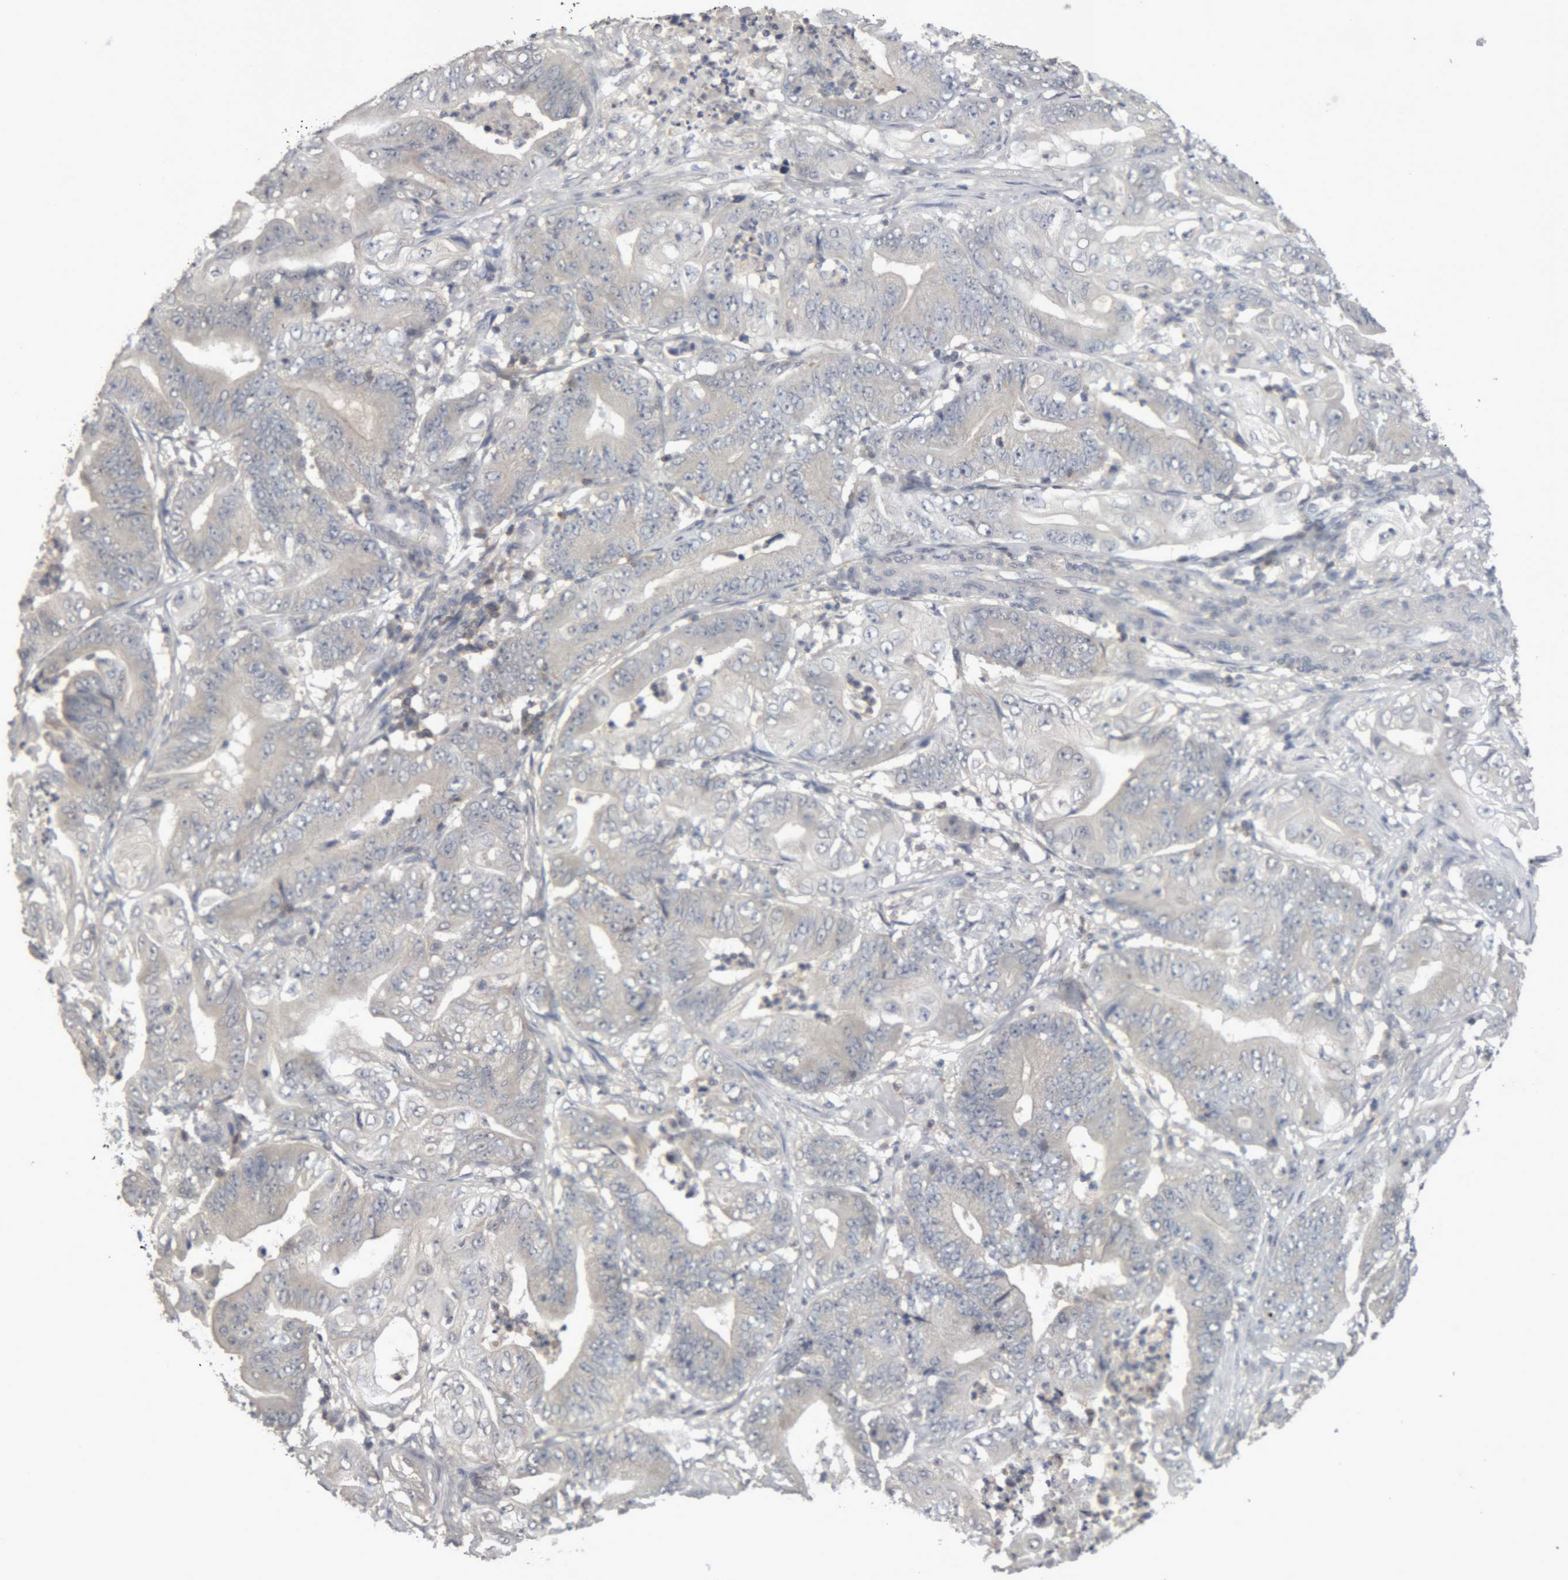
{"staining": {"intensity": "negative", "quantity": "none", "location": "none"}, "tissue": "stomach cancer", "cell_type": "Tumor cells", "image_type": "cancer", "snomed": [{"axis": "morphology", "description": "Adenocarcinoma, NOS"}, {"axis": "topography", "description": "Stomach"}], "caption": "There is no significant staining in tumor cells of stomach cancer (adenocarcinoma).", "gene": "NFATC2", "patient": {"sex": "female", "age": 73}}